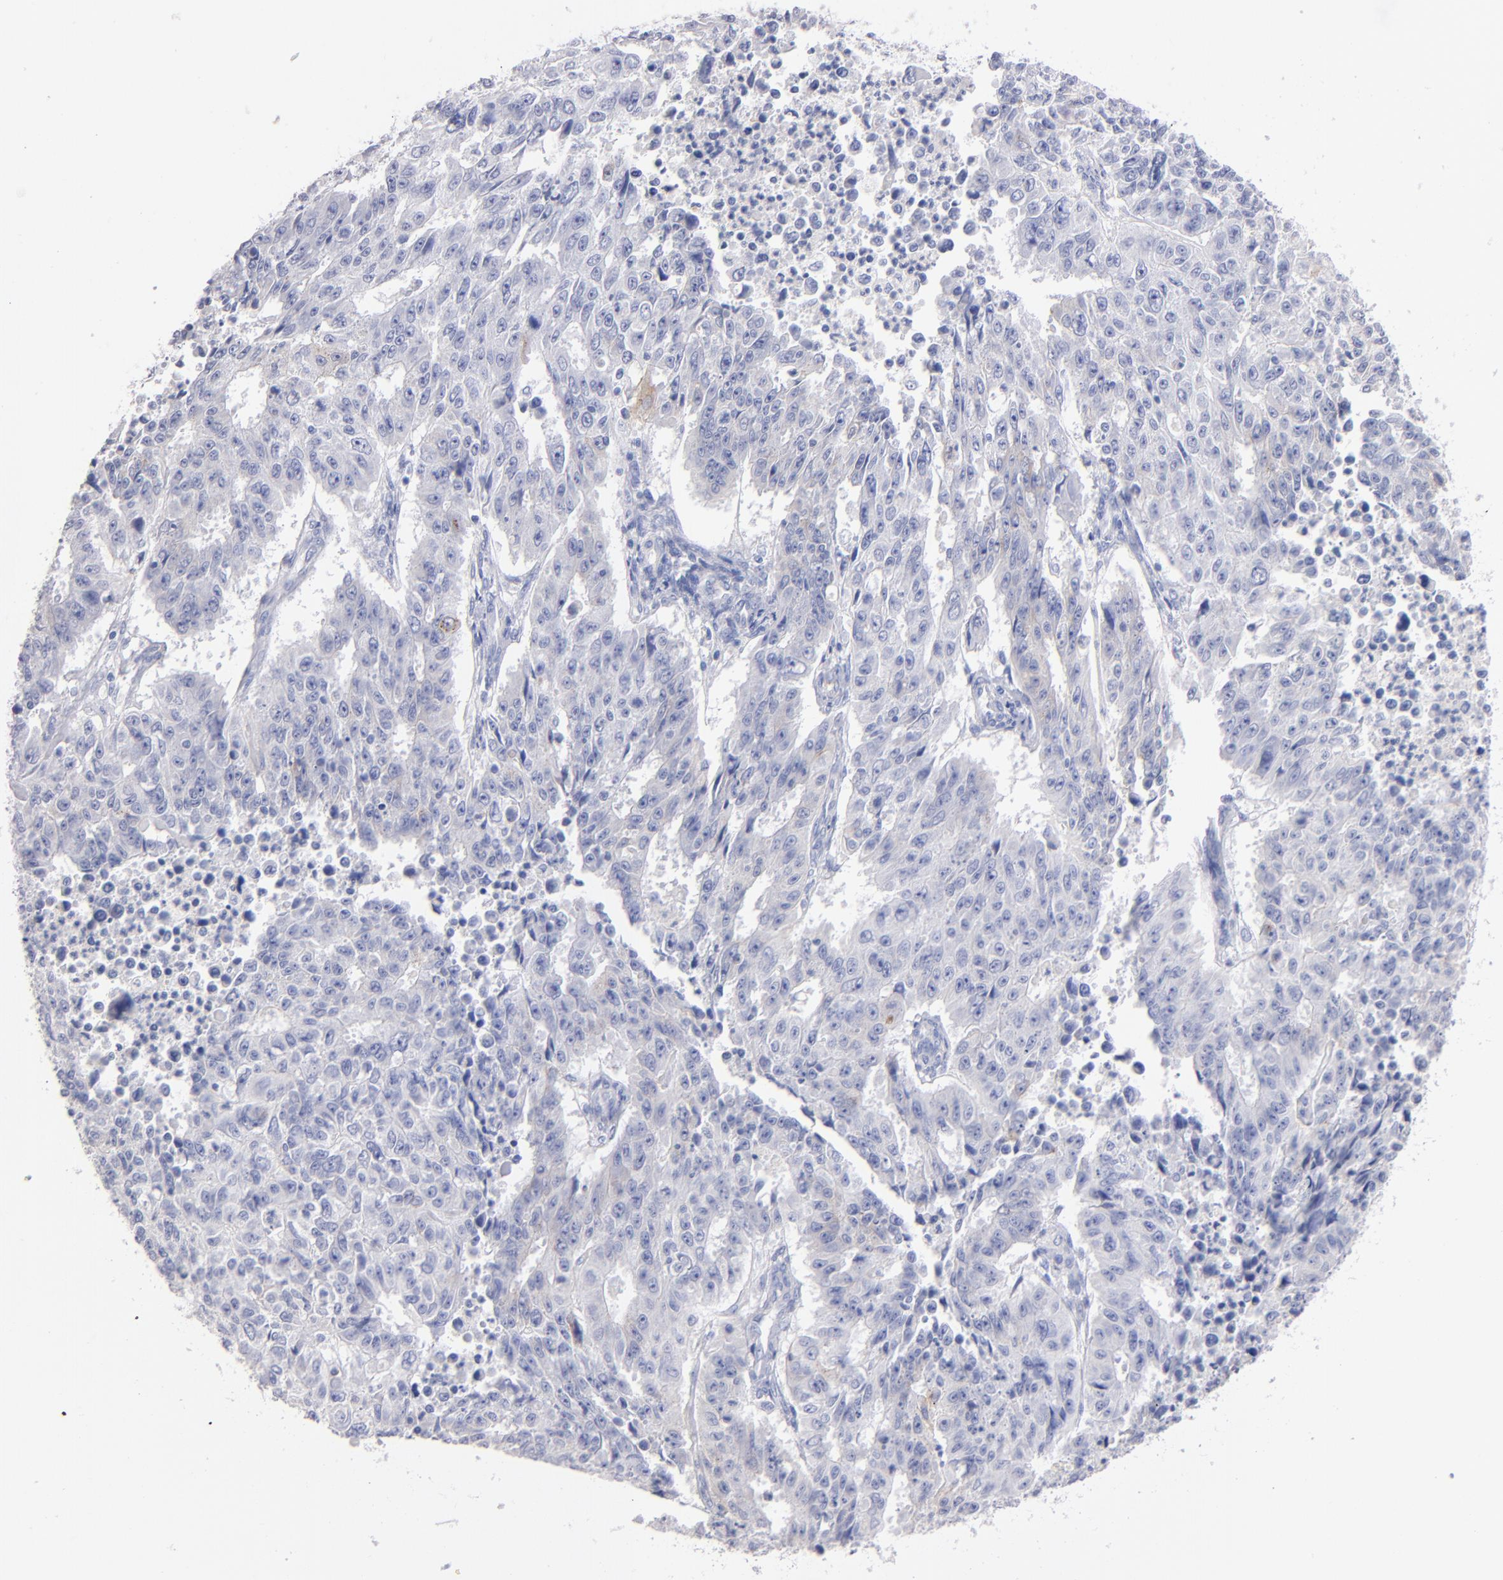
{"staining": {"intensity": "negative", "quantity": "none", "location": "none"}, "tissue": "endometrial cancer", "cell_type": "Tumor cells", "image_type": "cancer", "snomed": [{"axis": "morphology", "description": "Adenocarcinoma, NOS"}, {"axis": "topography", "description": "Endometrium"}], "caption": "Endometrial cancer (adenocarcinoma) stained for a protein using immunohistochemistry (IHC) reveals no positivity tumor cells.", "gene": "KIT", "patient": {"sex": "female", "age": 42}}